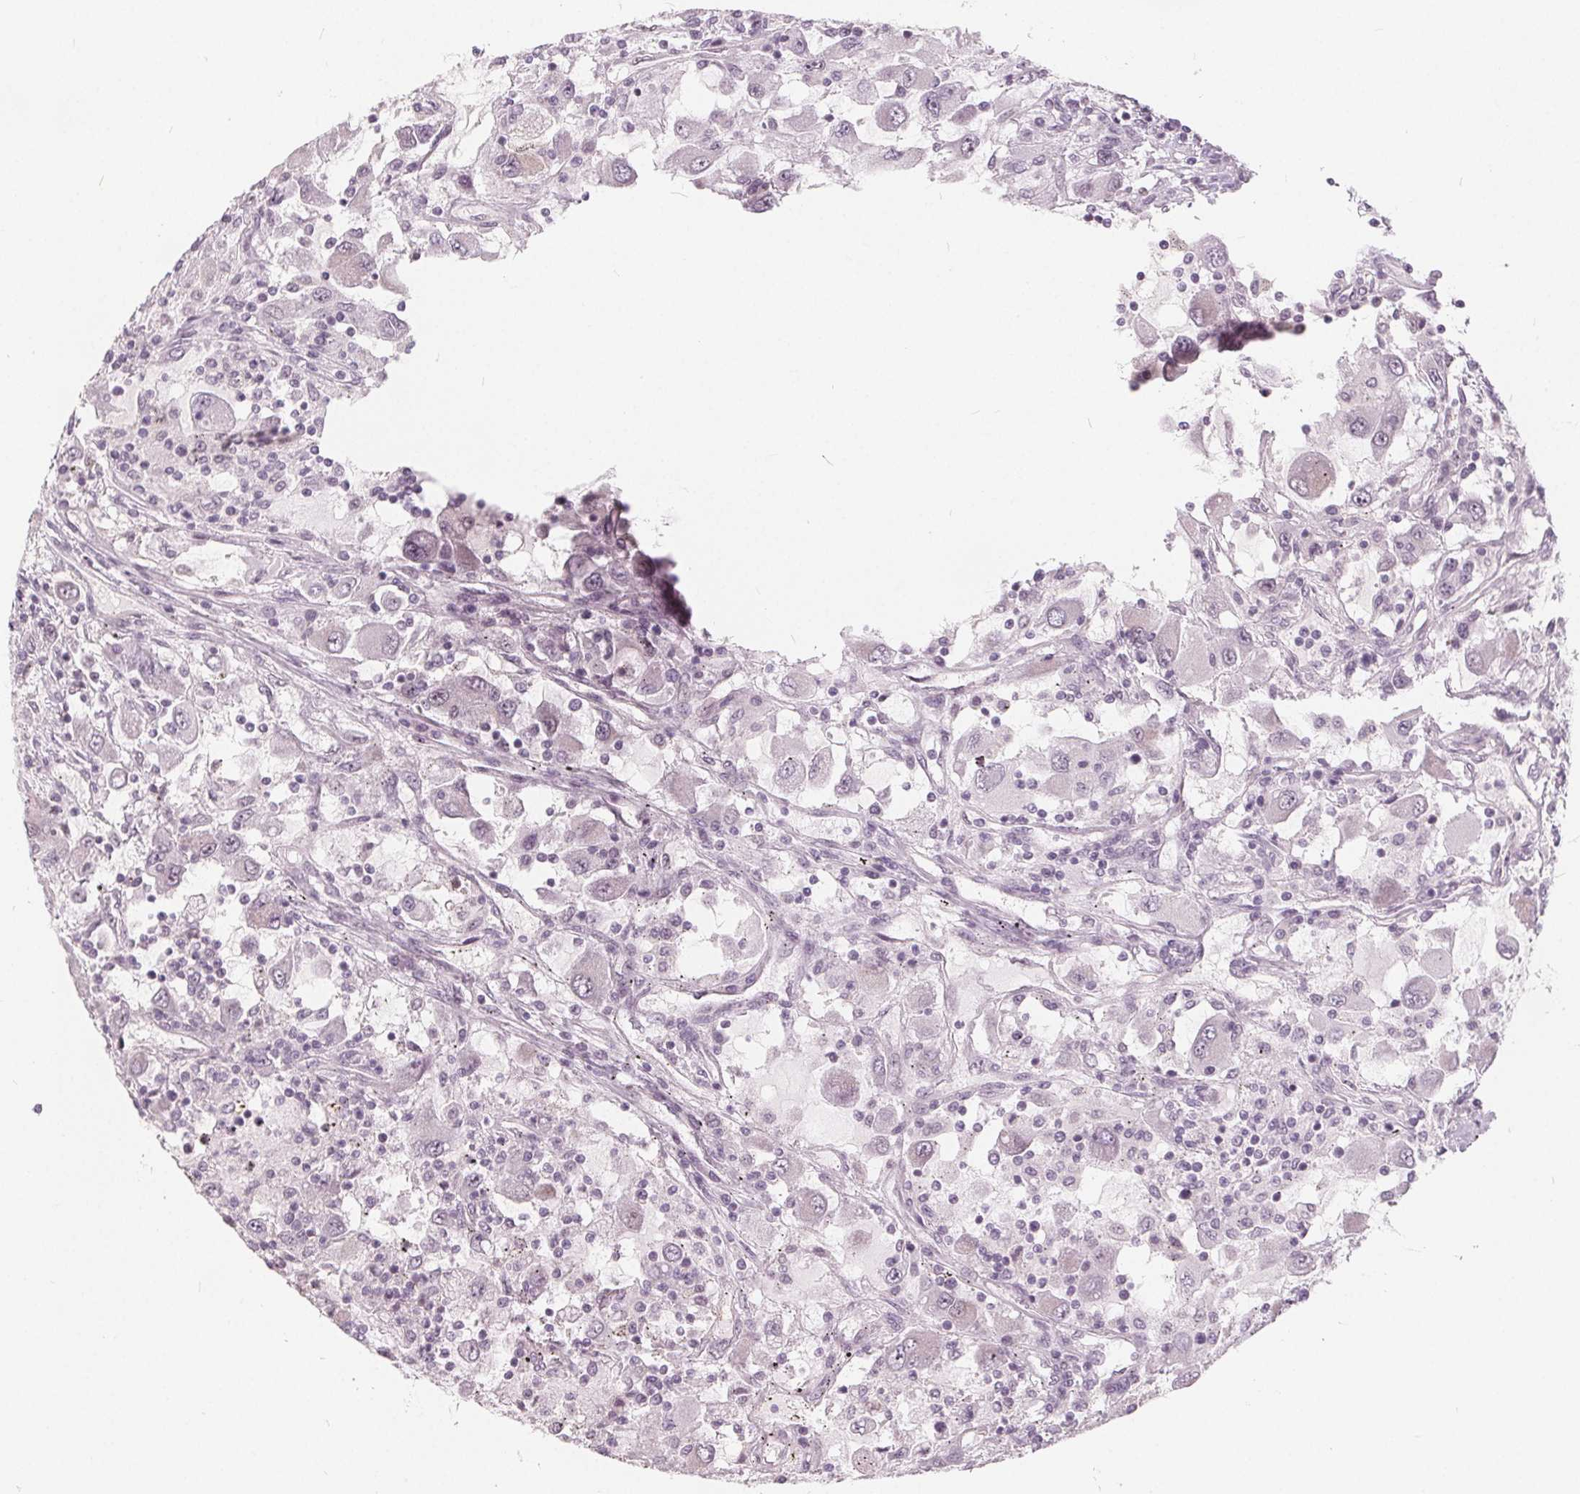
{"staining": {"intensity": "negative", "quantity": "none", "location": "none"}, "tissue": "renal cancer", "cell_type": "Tumor cells", "image_type": "cancer", "snomed": [{"axis": "morphology", "description": "Adenocarcinoma, NOS"}, {"axis": "topography", "description": "Kidney"}], "caption": "High magnification brightfield microscopy of renal cancer stained with DAB (3,3'-diaminobenzidine) (brown) and counterstained with hematoxylin (blue): tumor cells show no significant staining.", "gene": "NUP210L", "patient": {"sex": "female", "age": 67}}